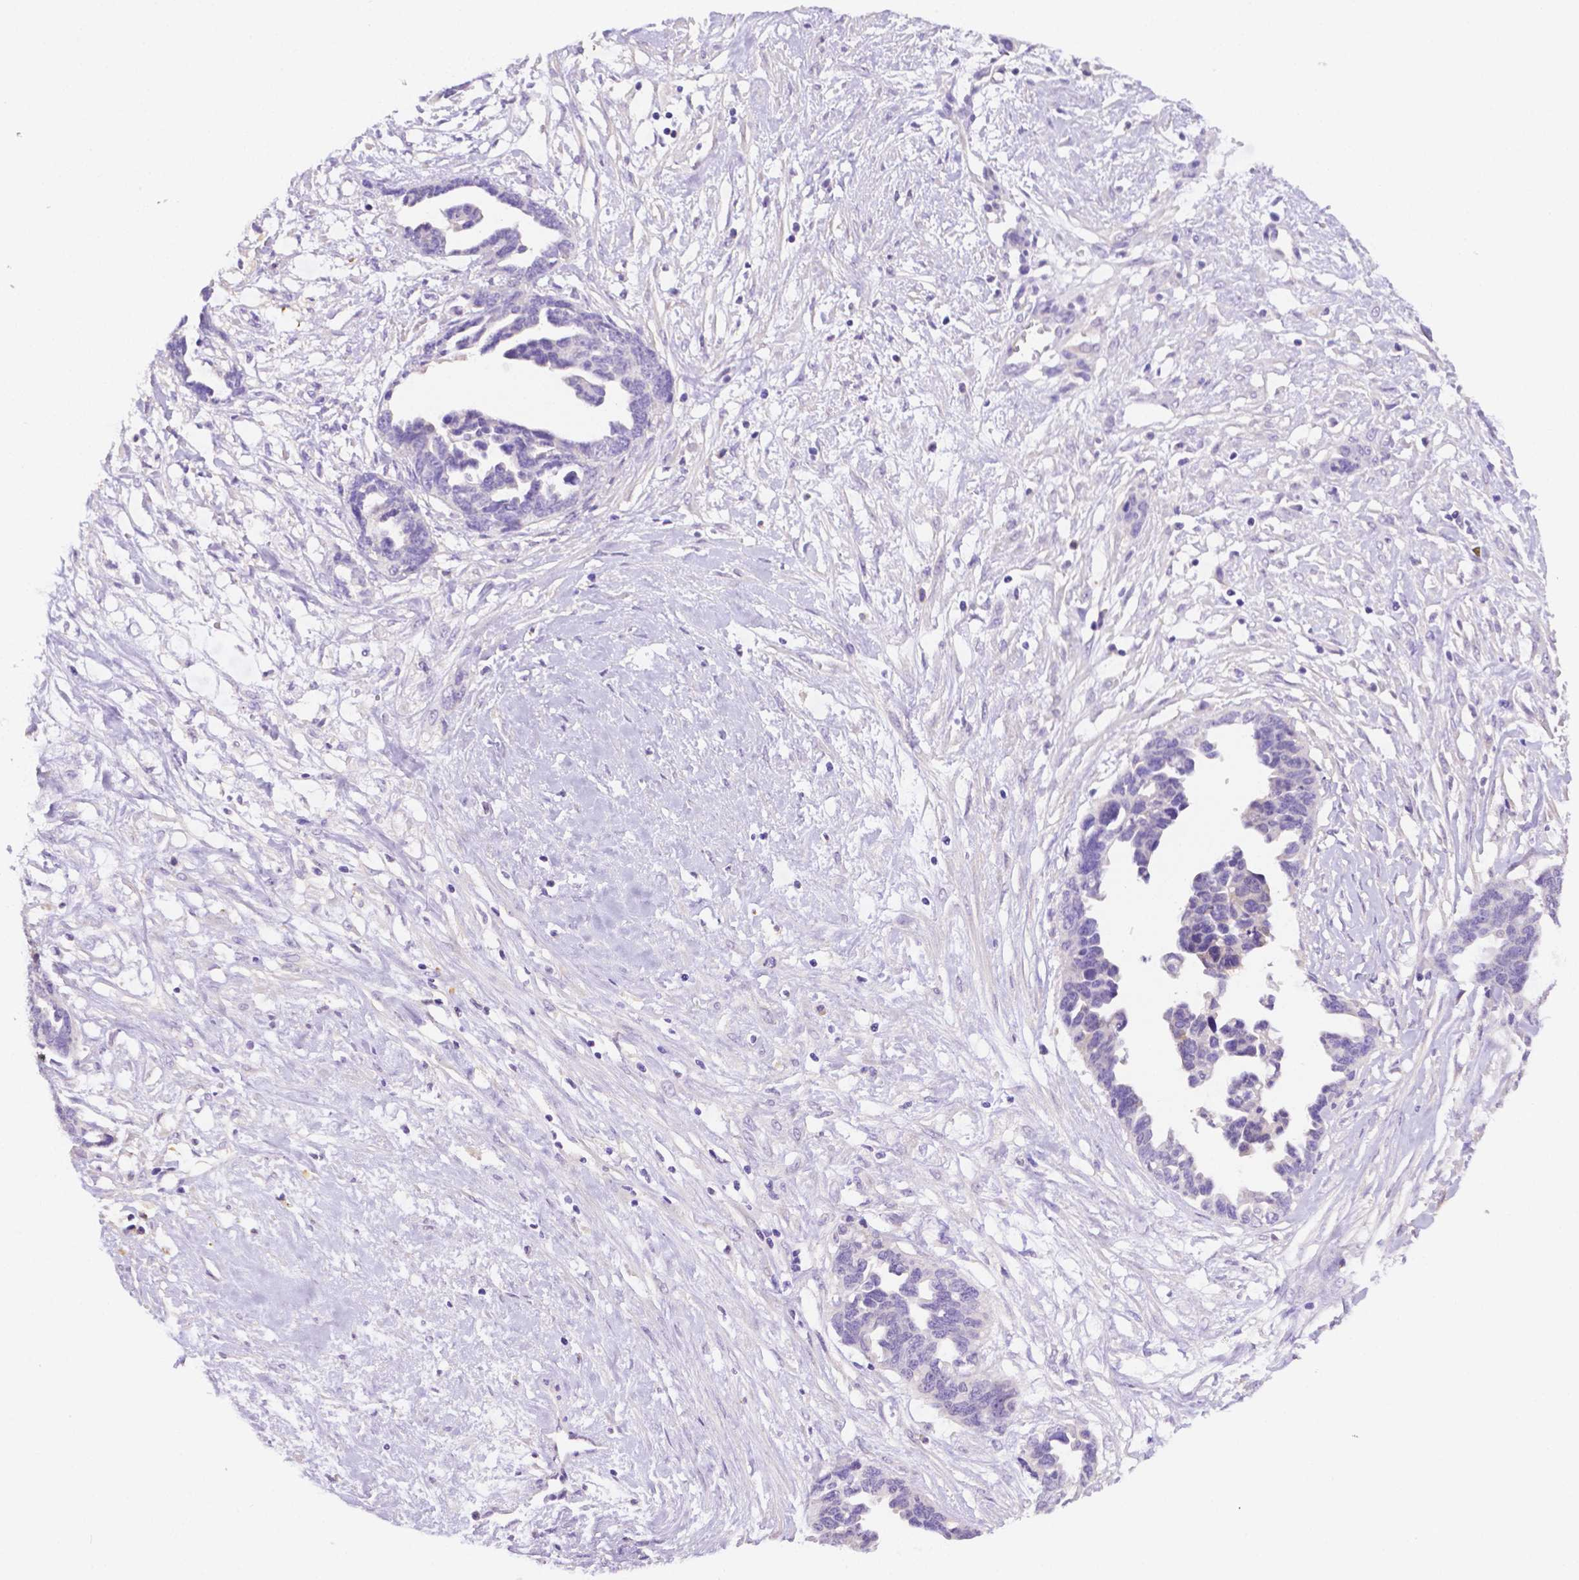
{"staining": {"intensity": "negative", "quantity": "none", "location": "none"}, "tissue": "ovarian cancer", "cell_type": "Tumor cells", "image_type": "cancer", "snomed": [{"axis": "morphology", "description": "Cystadenocarcinoma, serous, NOS"}, {"axis": "topography", "description": "Ovary"}], "caption": "A high-resolution image shows immunohistochemistry staining of ovarian serous cystadenocarcinoma, which exhibits no significant staining in tumor cells. (DAB (3,3'-diaminobenzidine) IHC with hematoxylin counter stain).", "gene": "NXPH2", "patient": {"sex": "female", "age": 69}}